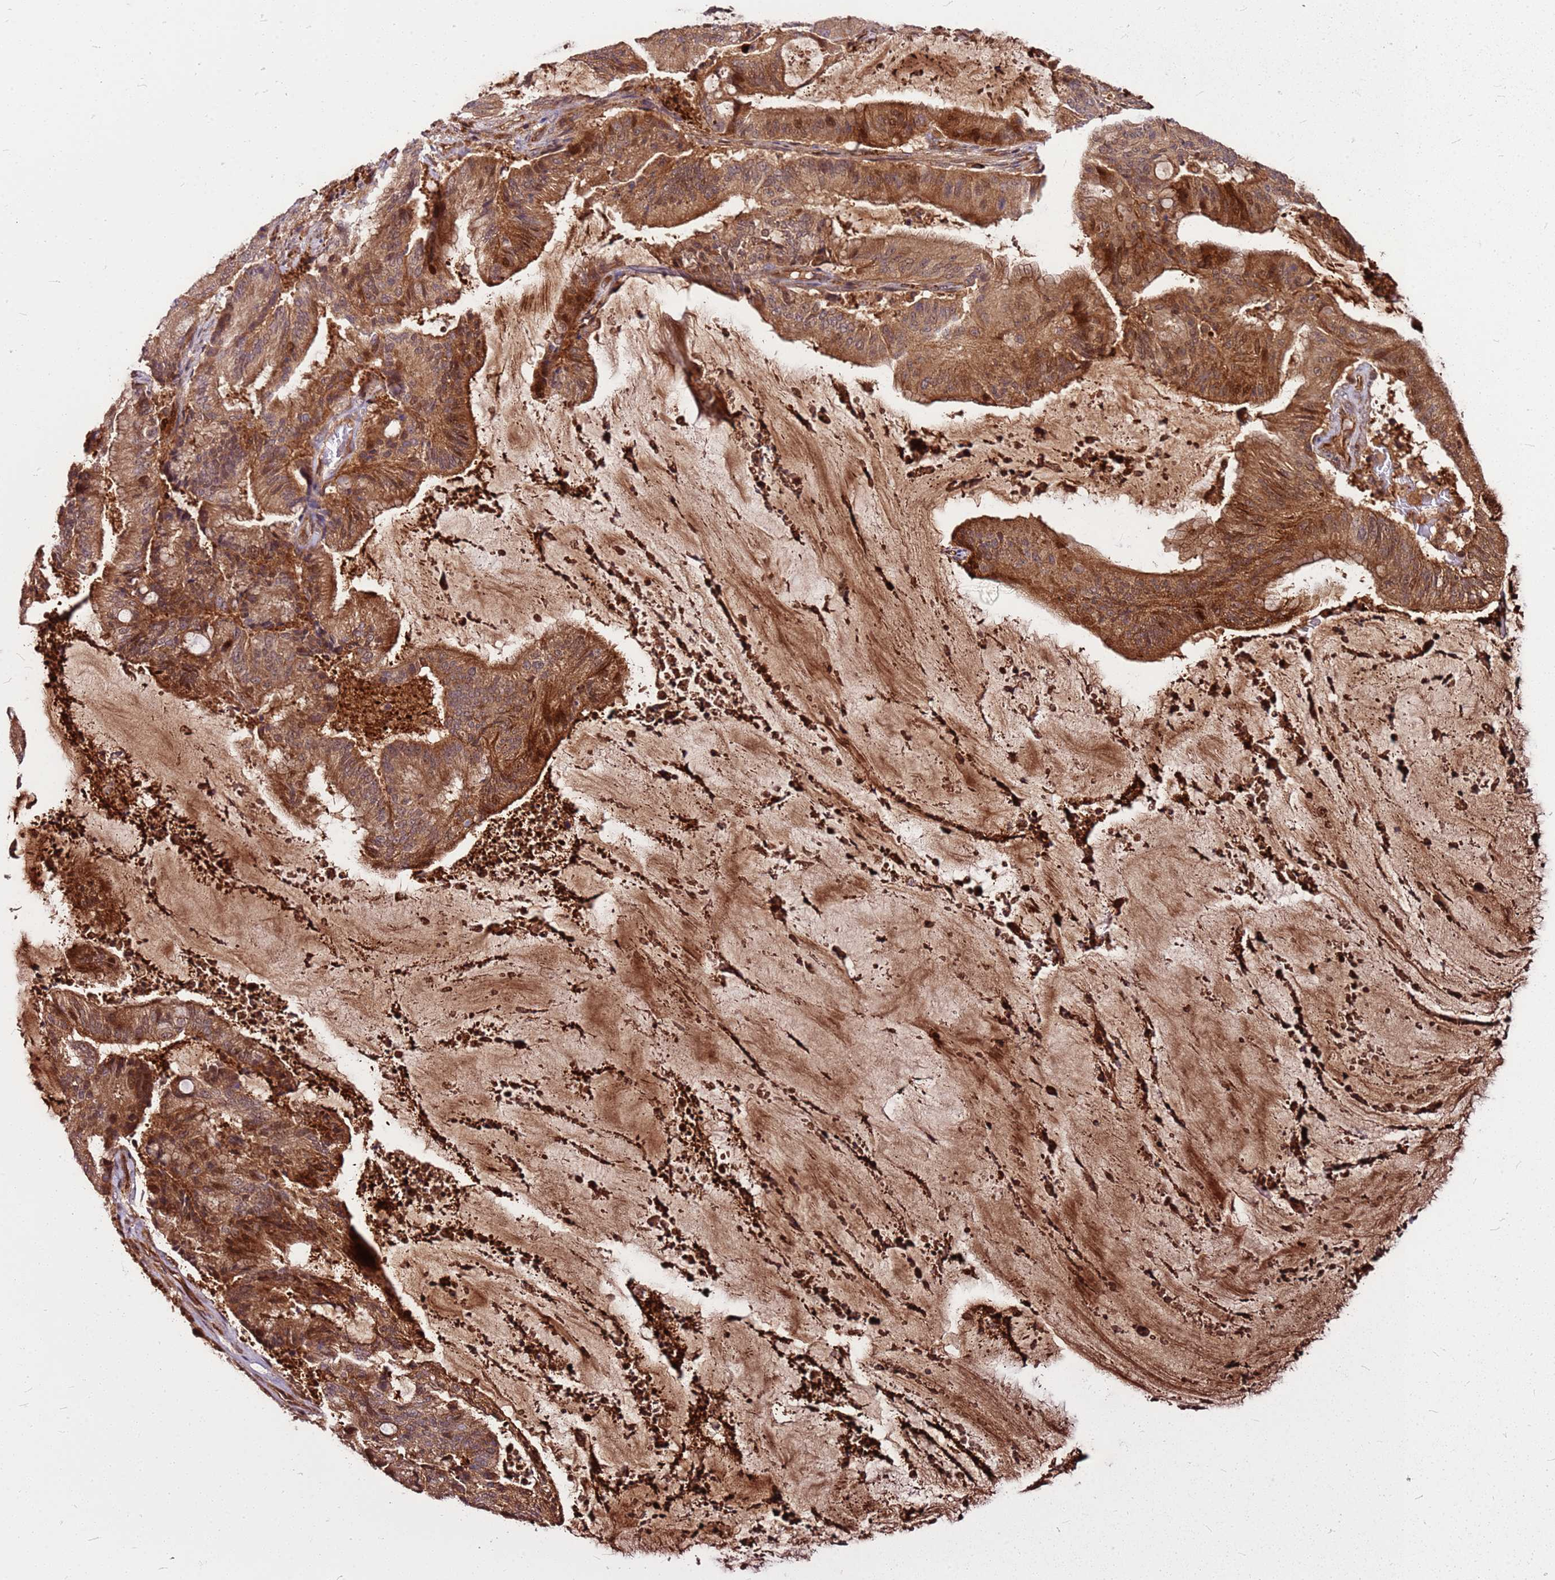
{"staining": {"intensity": "moderate", "quantity": ">75%", "location": "cytoplasmic/membranous,nuclear"}, "tissue": "liver cancer", "cell_type": "Tumor cells", "image_type": "cancer", "snomed": [{"axis": "morphology", "description": "Normal tissue, NOS"}, {"axis": "morphology", "description": "Cholangiocarcinoma"}, {"axis": "topography", "description": "Liver"}, {"axis": "topography", "description": "Peripheral nerve tissue"}], "caption": "The photomicrograph reveals immunohistochemical staining of liver cancer (cholangiocarcinoma). There is moderate cytoplasmic/membranous and nuclear staining is present in approximately >75% of tumor cells.", "gene": "LYPLAL1", "patient": {"sex": "female", "age": 73}}